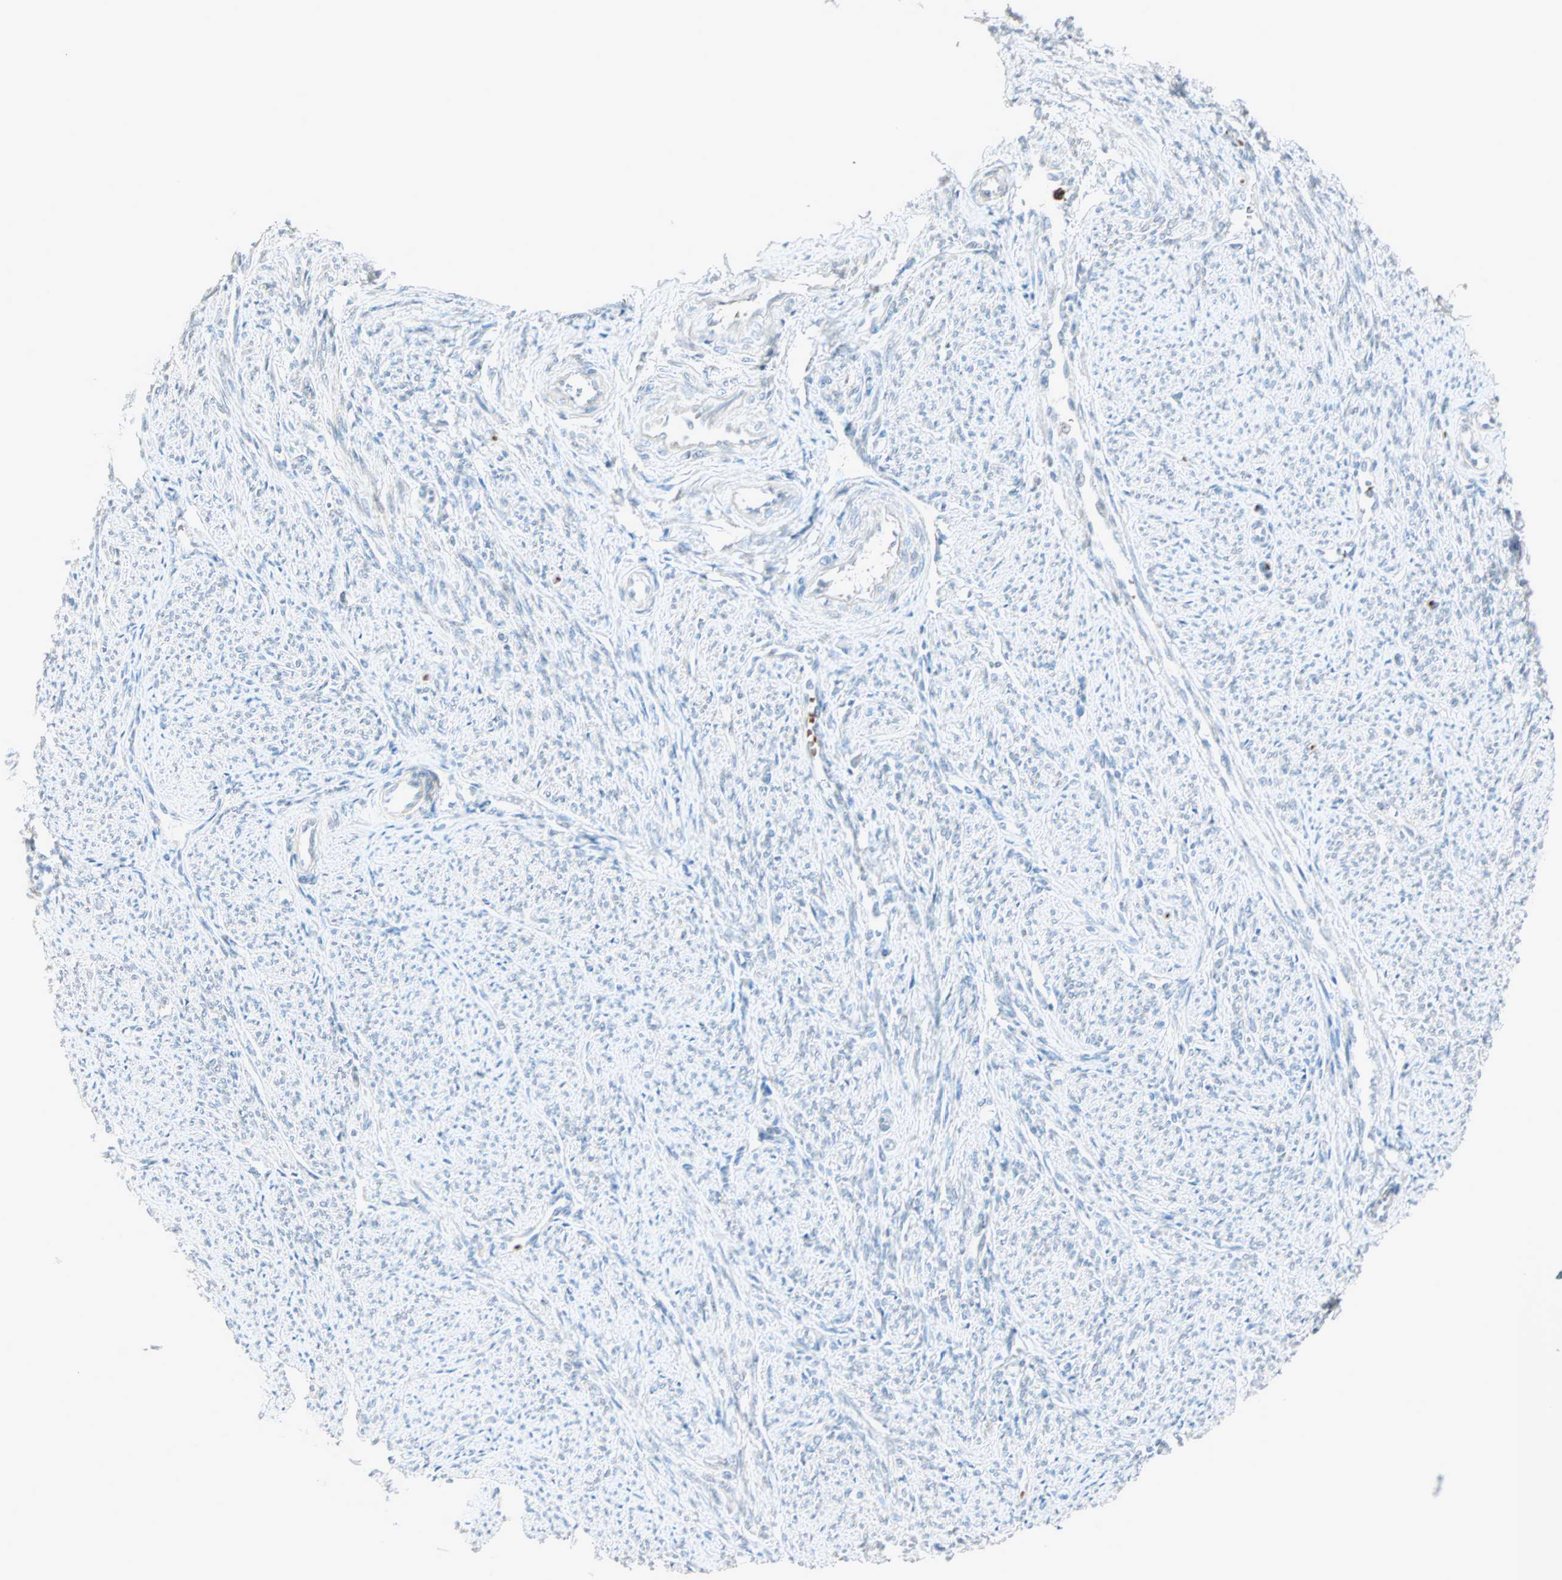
{"staining": {"intensity": "negative", "quantity": "none", "location": "none"}, "tissue": "smooth muscle", "cell_type": "Smooth muscle cells", "image_type": "normal", "snomed": [{"axis": "morphology", "description": "Normal tissue, NOS"}, {"axis": "topography", "description": "Smooth muscle"}], "caption": "High power microscopy image of an immunohistochemistry (IHC) micrograph of benign smooth muscle, revealing no significant expression in smooth muscle cells. Nuclei are stained in blue.", "gene": "BCAN", "patient": {"sex": "female", "age": 65}}